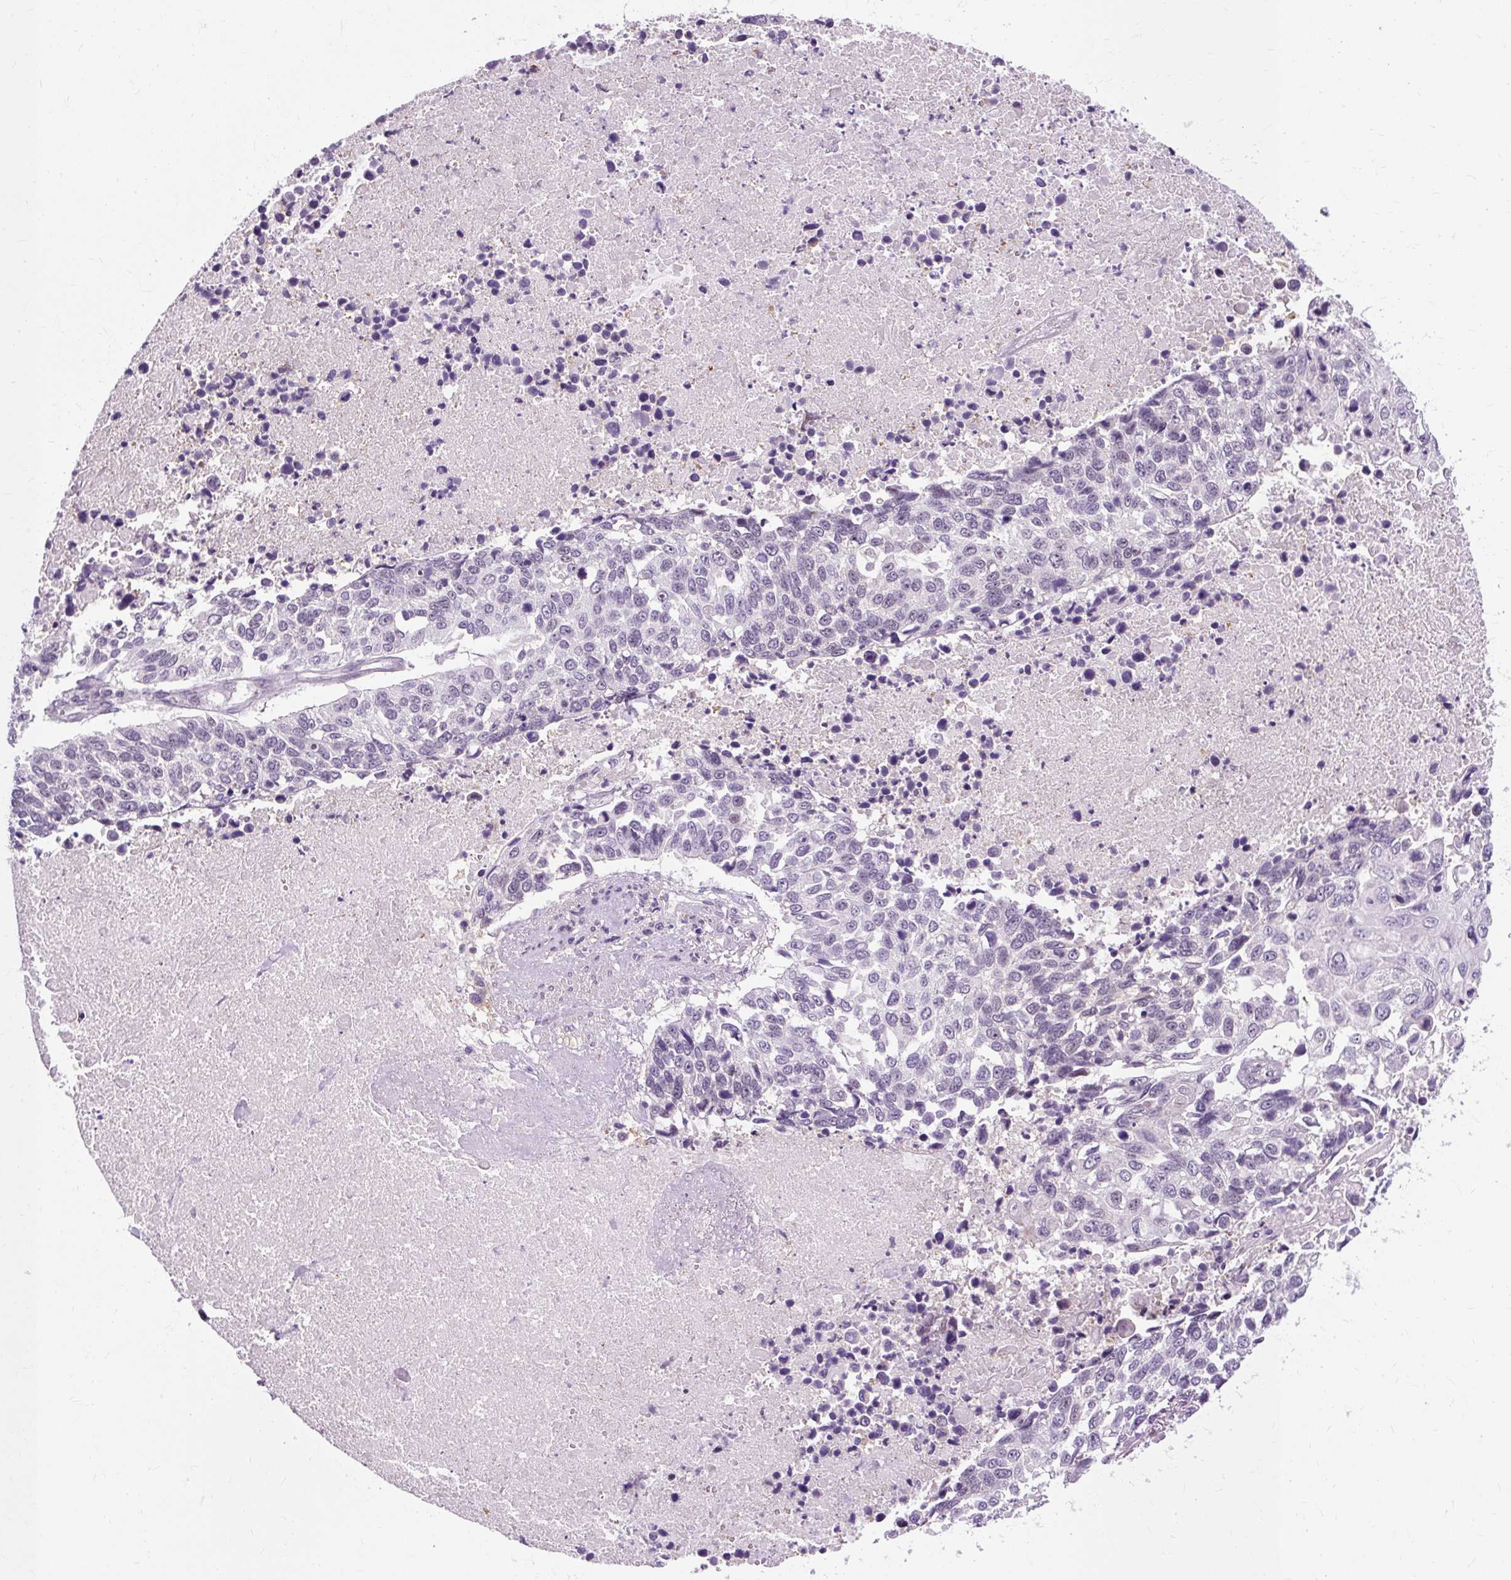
{"staining": {"intensity": "negative", "quantity": "none", "location": "none"}, "tissue": "lung cancer", "cell_type": "Tumor cells", "image_type": "cancer", "snomed": [{"axis": "morphology", "description": "Squamous cell carcinoma, NOS"}, {"axis": "topography", "description": "Lung"}], "caption": "Immunohistochemical staining of human lung squamous cell carcinoma exhibits no significant staining in tumor cells.", "gene": "RYBP", "patient": {"sex": "male", "age": 62}}